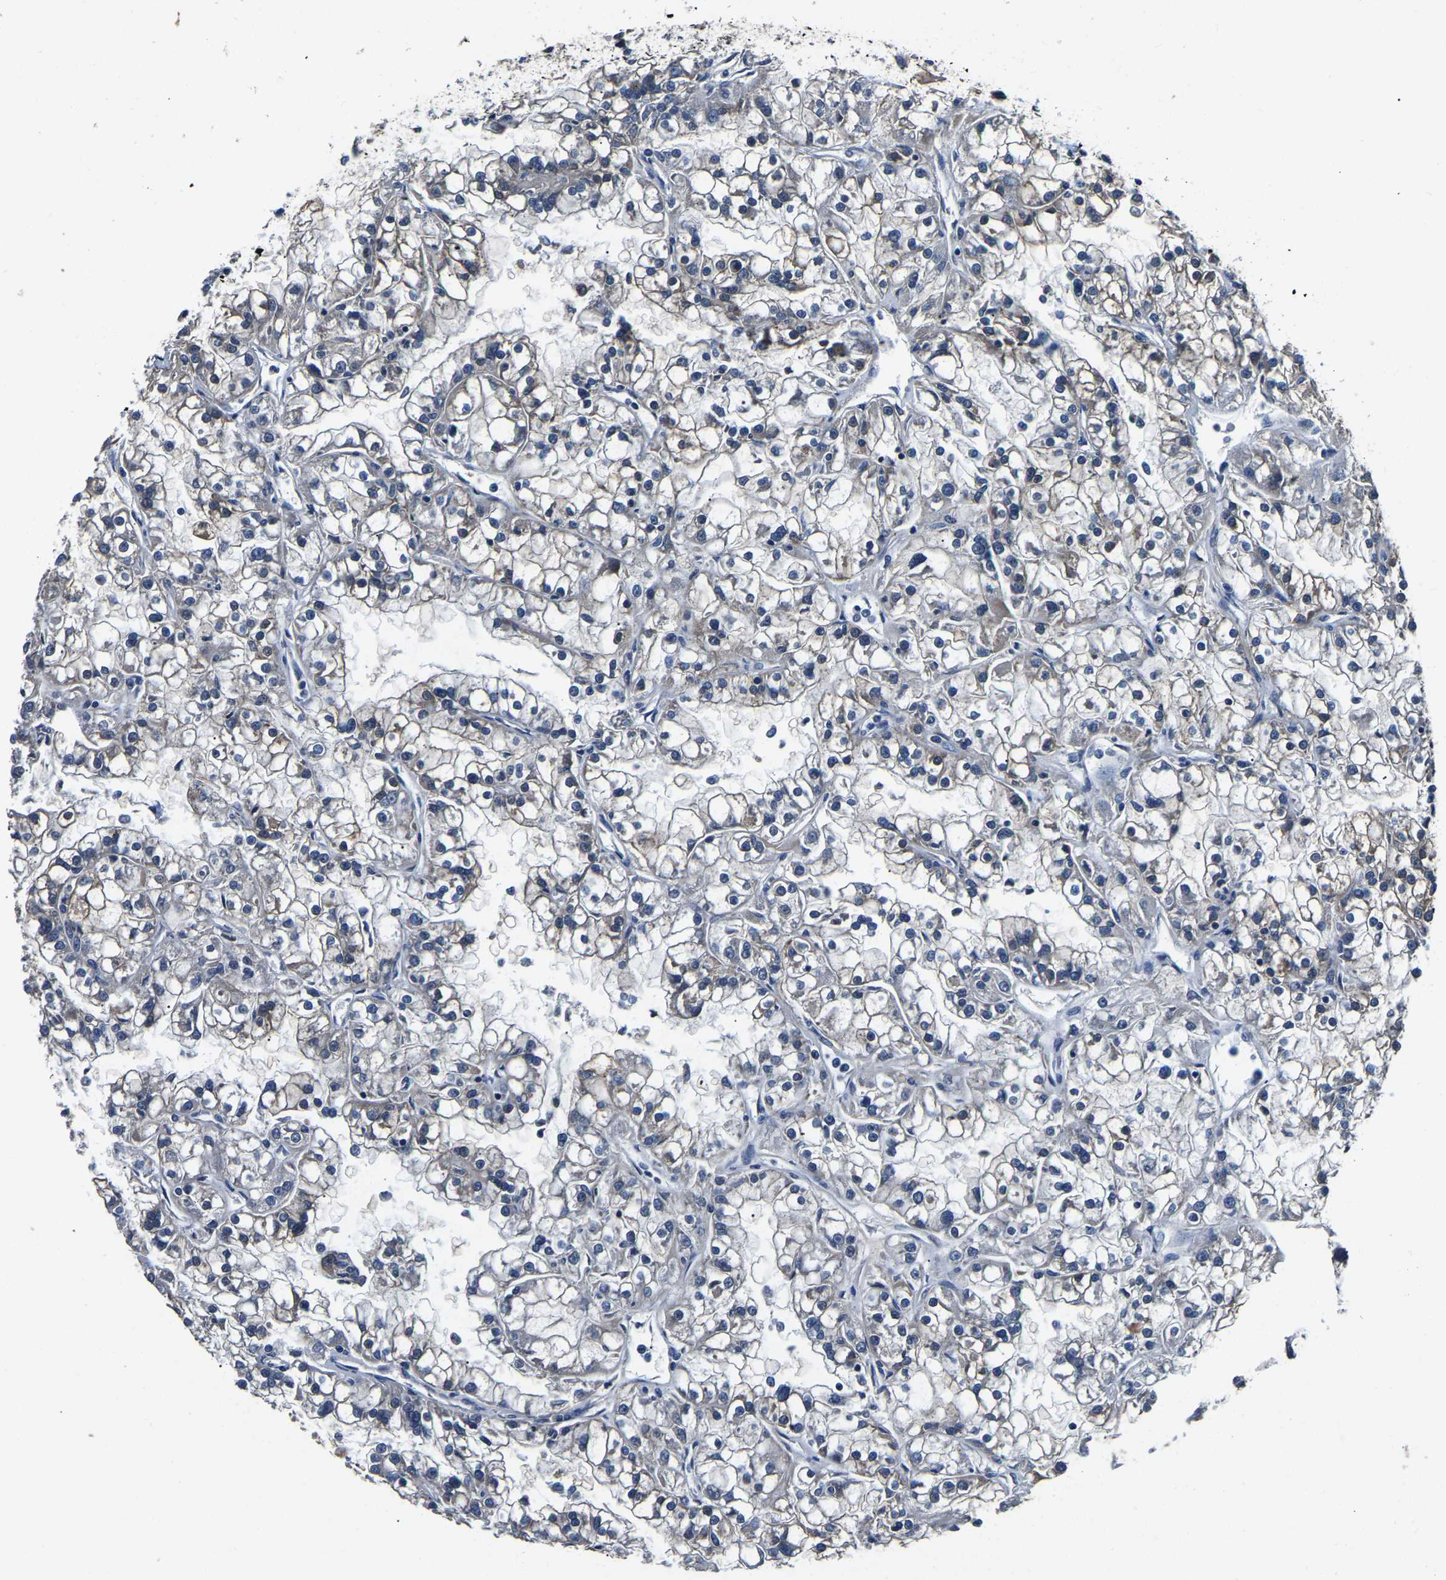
{"staining": {"intensity": "negative", "quantity": "none", "location": "none"}, "tissue": "renal cancer", "cell_type": "Tumor cells", "image_type": "cancer", "snomed": [{"axis": "morphology", "description": "Adenocarcinoma, NOS"}, {"axis": "topography", "description": "Kidney"}], "caption": "Tumor cells are negative for brown protein staining in adenocarcinoma (renal). (DAB (3,3'-diaminobenzidine) immunohistochemistry visualized using brightfield microscopy, high magnification).", "gene": "SH3GLB1", "patient": {"sex": "female", "age": 52}}